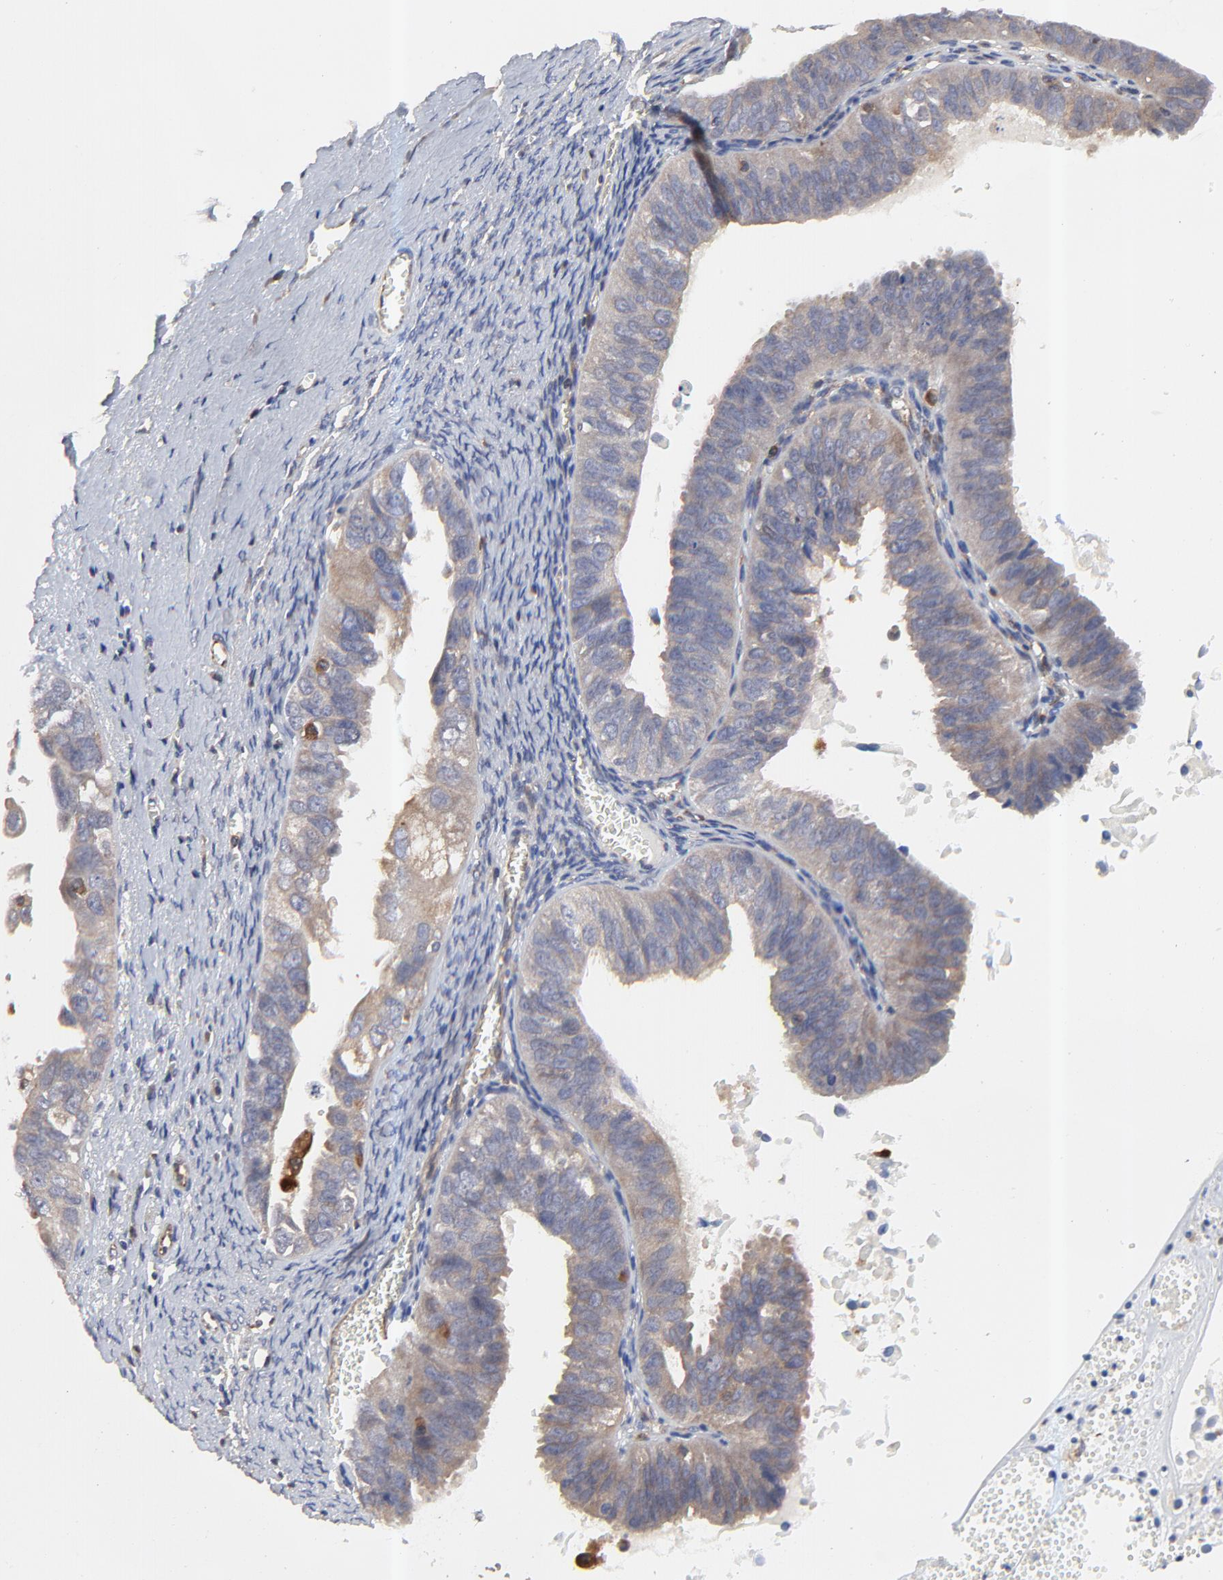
{"staining": {"intensity": "moderate", "quantity": ">75%", "location": "cytoplasmic/membranous"}, "tissue": "ovarian cancer", "cell_type": "Tumor cells", "image_type": "cancer", "snomed": [{"axis": "morphology", "description": "Carcinoma, endometroid"}, {"axis": "topography", "description": "Ovary"}], "caption": "High-magnification brightfield microscopy of ovarian endometroid carcinoma stained with DAB (brown) and counterstained with hematoxylin (blue). tumor cells exhibit moderate cytoplasmic/membranous staining is appreciated in about>75% of cells.", "gene": "RAB9A", "patient": {"sex": "female", "age": 85}}